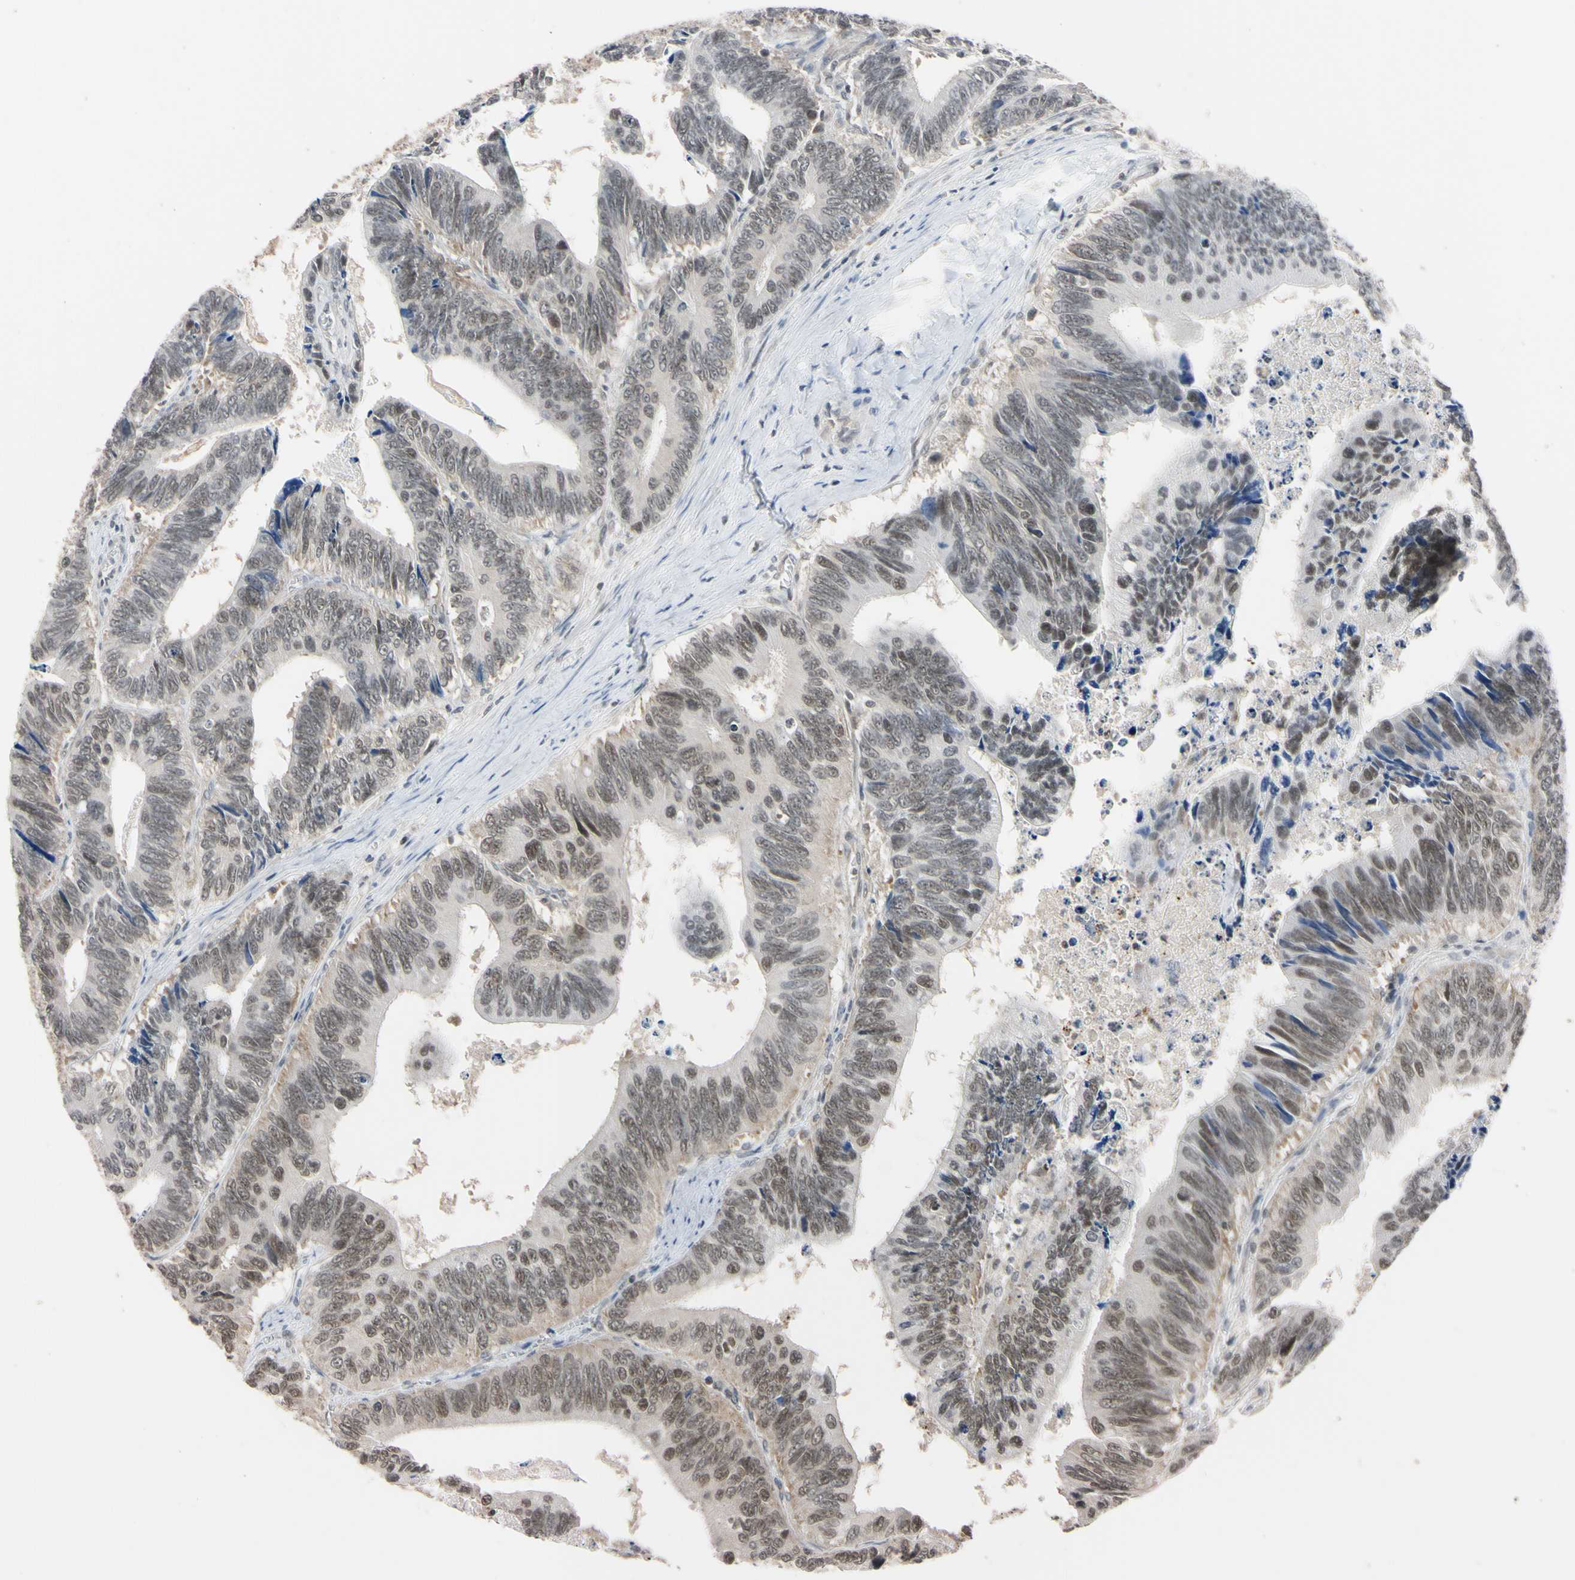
{"staining": {"intensity": "weak", "quantity": ">75%", "location": "nuclear"}, "tissue": "colorectal cancer", "cell_type": "Tumor cells", "image_type": "cancer", "snomed": [{"axis": "morphology", "description": "Adenocarcinoma, NOS"}, {"axis": "topography", "description": "Colon"}], "caption": "Adenocarcinoma (colorectal) was stained to show a protein in brown. There is low levels of weak nuclear positivity in approximately >75% of tumor cells.", "gene": "UBE2I", "patient": {"sex": "male", "age": 72}}